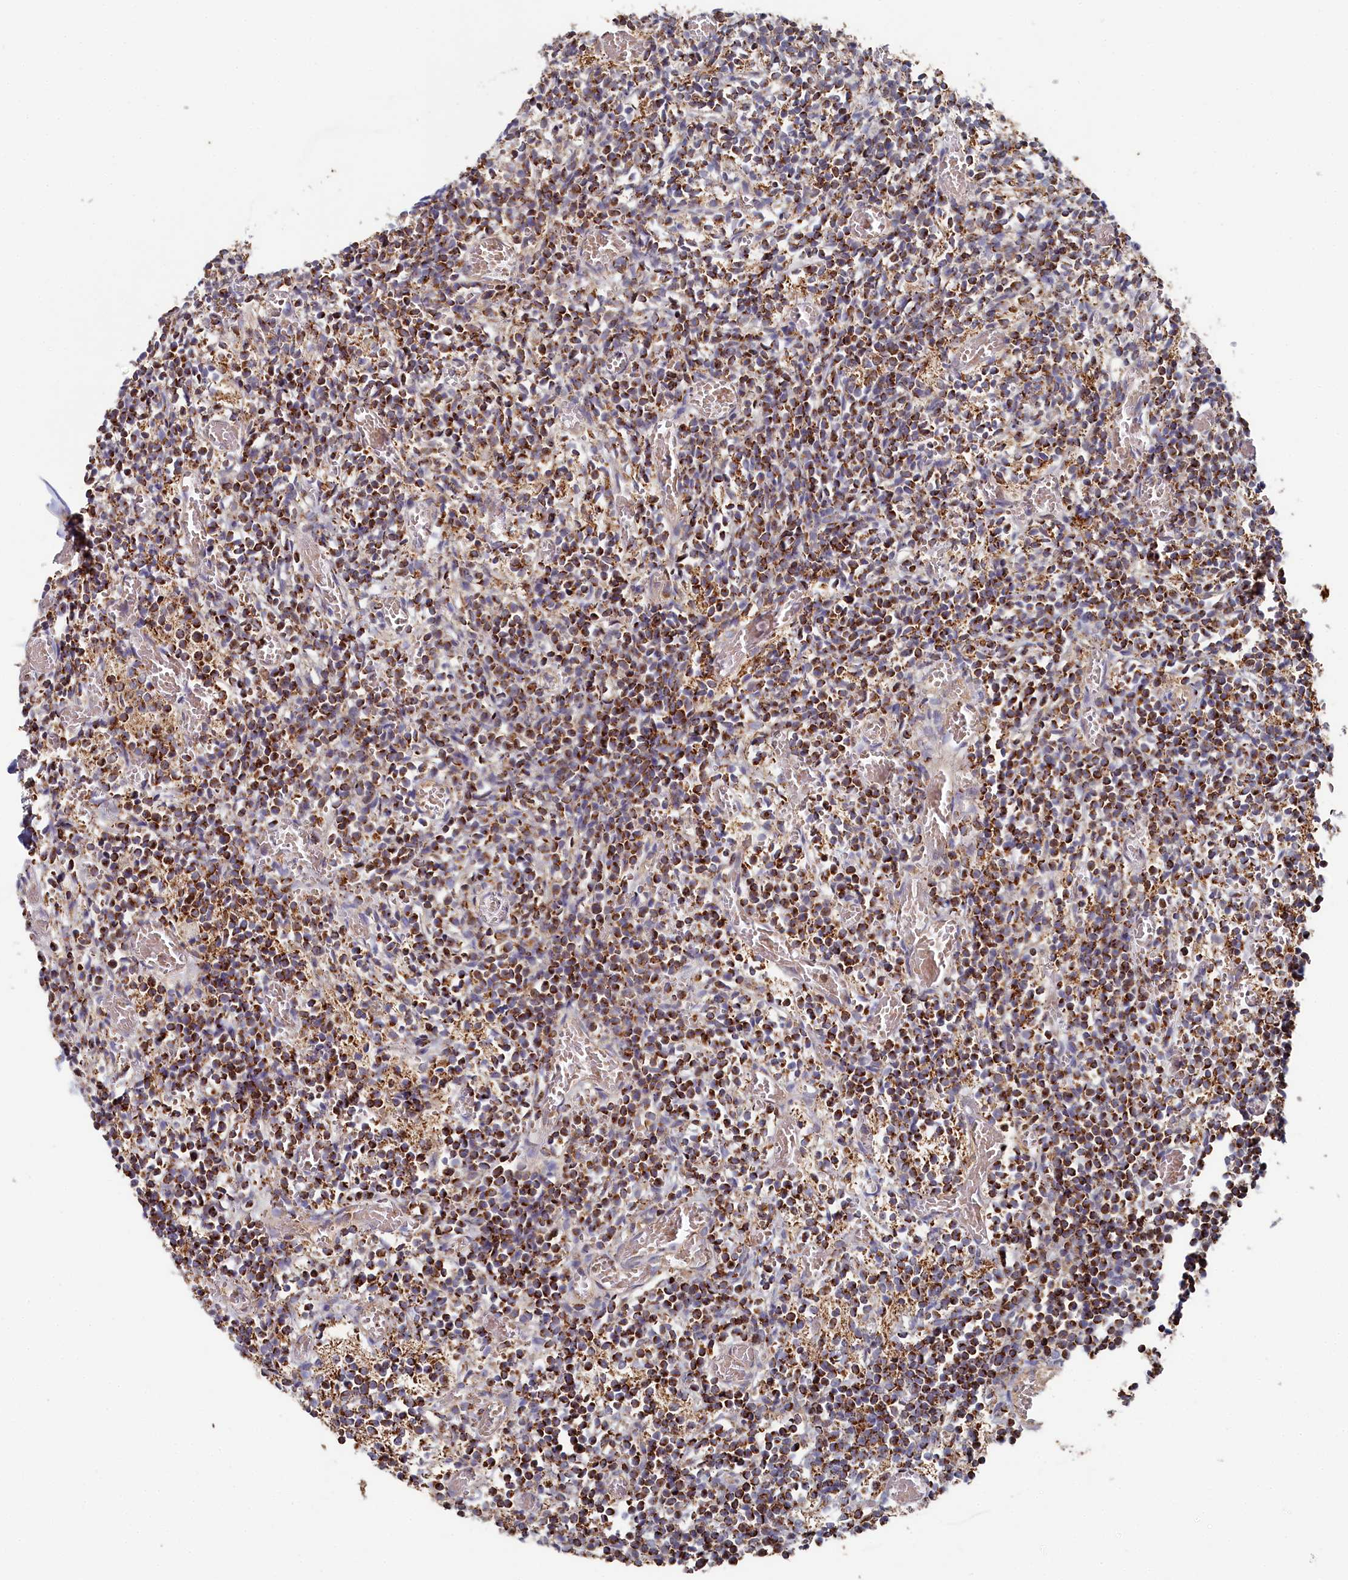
{"staining": {"intensity": "moderate", "quantity": ">75%", "location": "cytoplasmic/membranous"}, "tissue": "glioma", "cell_type": "Tumor cells", "image_type": "cancer", "snomed": [{"axis": "morphology", "description": "Glioma, malignant, Low grade"}, {"axis": "topography", "description": "Brain"}], "caption": "A micrograph of human glioma stained for a protein exhibits moderate cytoplasmic/membranous brown staining in tumor cells.", "gene": "HAUS2", "patient": {"sex": "female", "age": 1}}